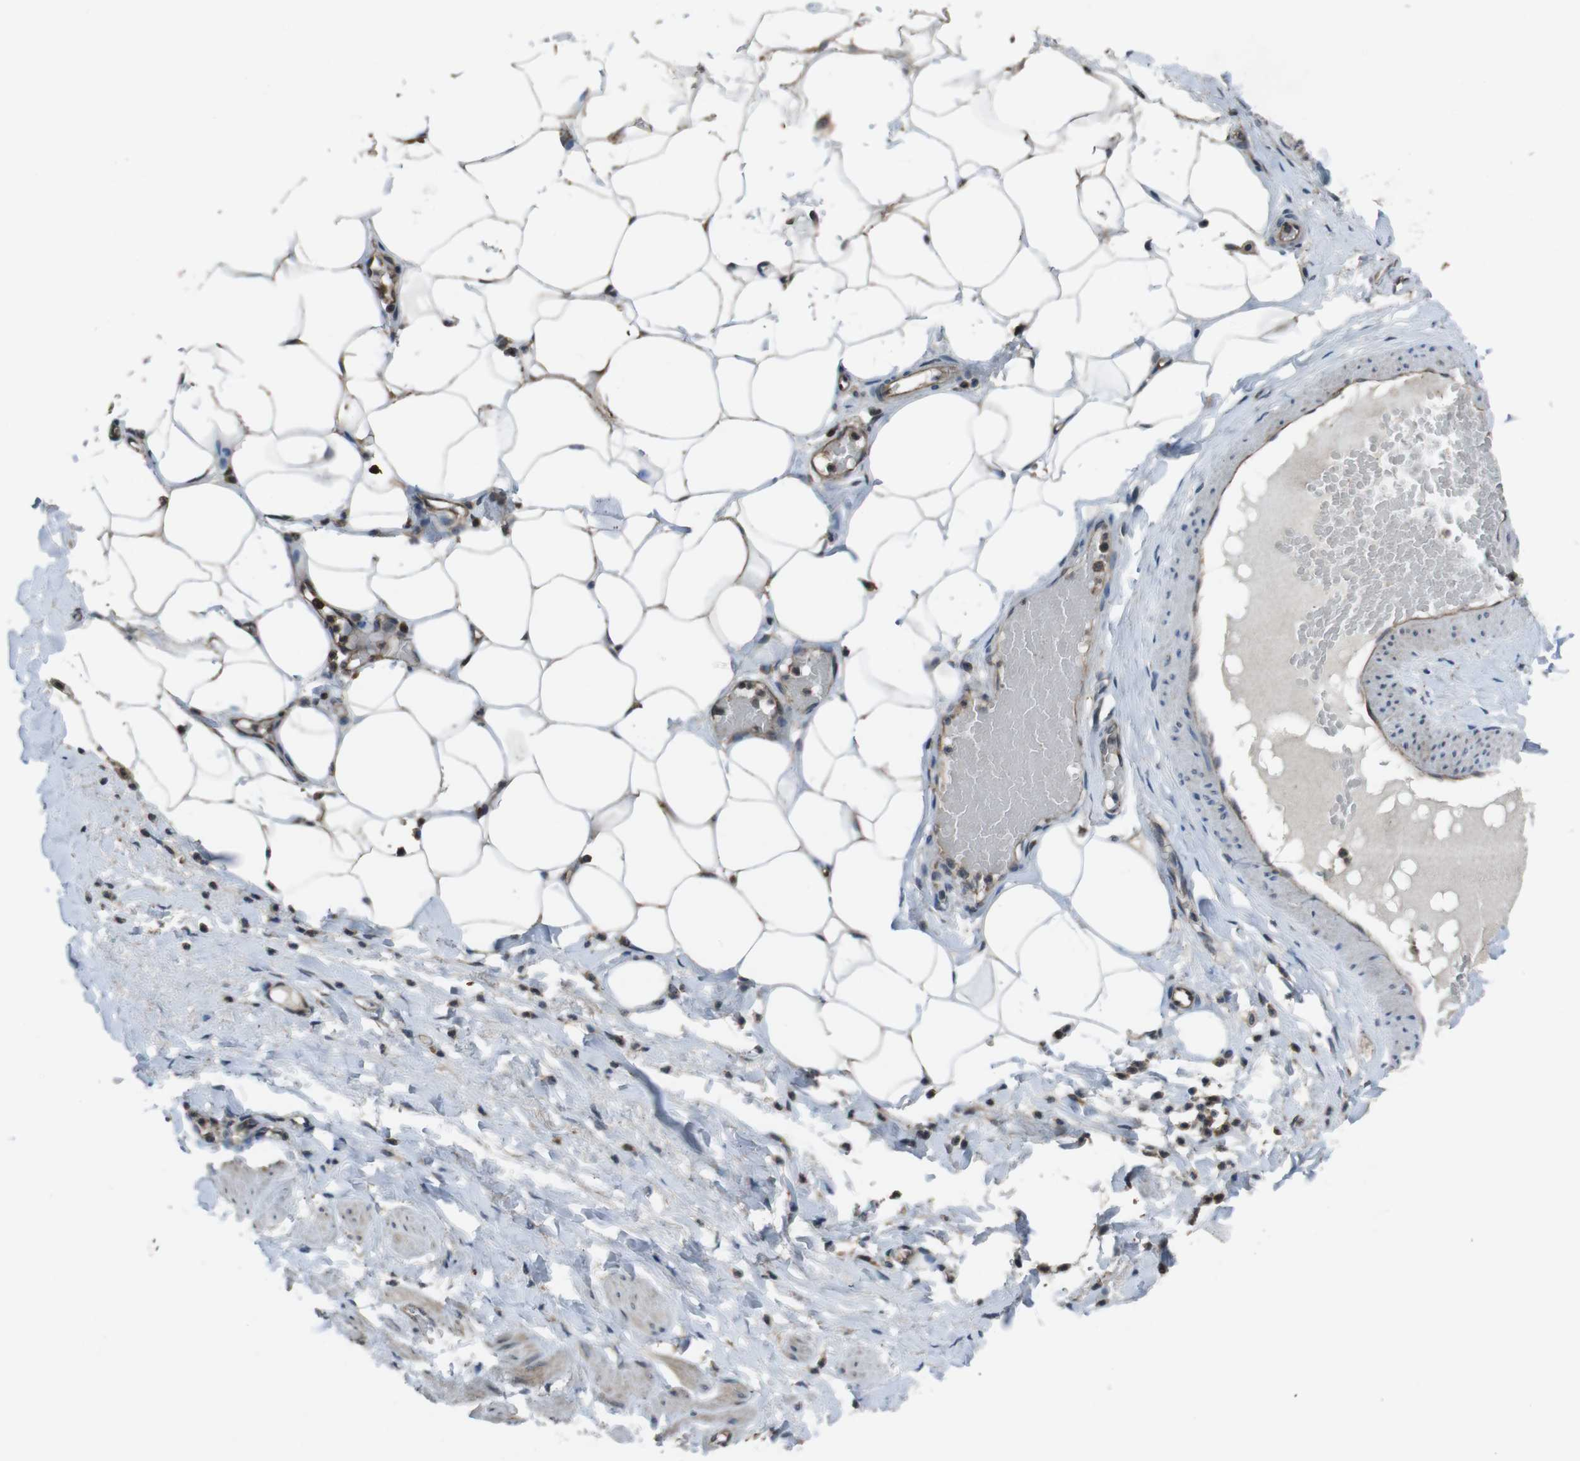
{"staining": {"intensity": "moderate", "quantity": "25%-75%", "location": "cytoplasmic/membranous"}, "tissue": "adipose tissue", "cell_type": "Adipocytes", "image_type": "normal", "snomed": [{"axis": "morphology", "description": "Normal tissue, NOS"}, {"axis": "topography", "description": "Soft tissue"}, {"axis": "topography", "description": "Vascular tissue"}], "caption": "Protein analysis of unremarkable adipose tissue shows moderate cytoplasmic/membranous staining in about 25%-75% of adipocytes.", "gene": "SLC22A23", "patient": {"sex": "female", "age": 35}}